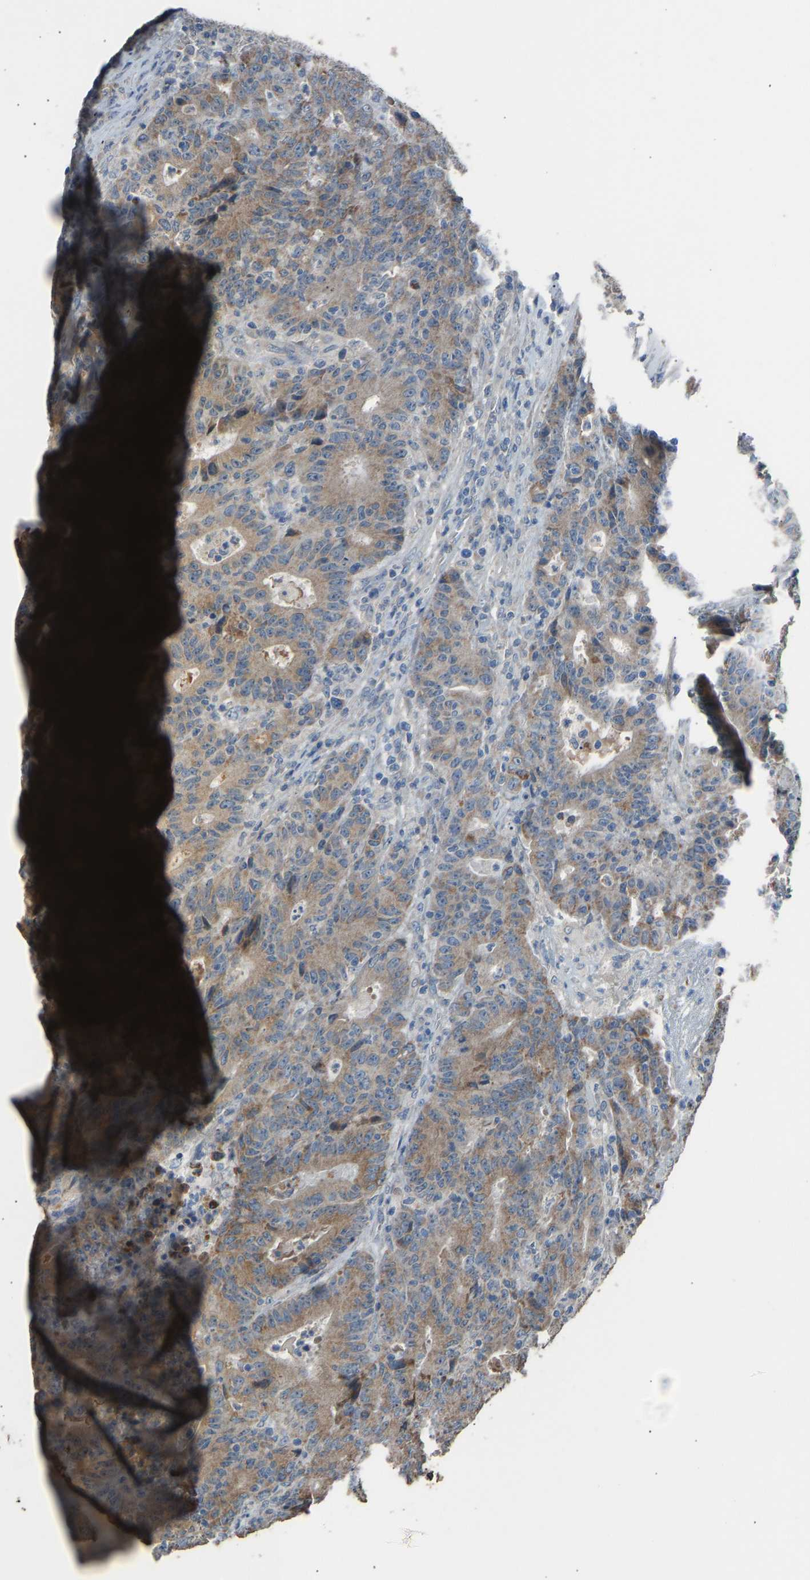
{"staining": {"intensity": "moderate", "quantity": ">75%", "location": "cytoplasmic/membranous"}, "tissue": "colorectal cancer", "cell_type": "Tumor cells", "image_type": "cancer", "snomed": [{"axis": "morphology", "description": "Adenocarcinoma, NOS"}, {"axis": "topography", "description": "Colon"}], "caption": "Moderate cytoplasmic/membranous protein positivity is present in approximately >75% of tumor cells in adenocarcinoma (colorectal). (DAB (3,3'-diaminobenzidine) IHC with brightfield microscopy, high magnification).", "gene": "TGFBR3", "patient": {"sex": "female", "age": 75}}